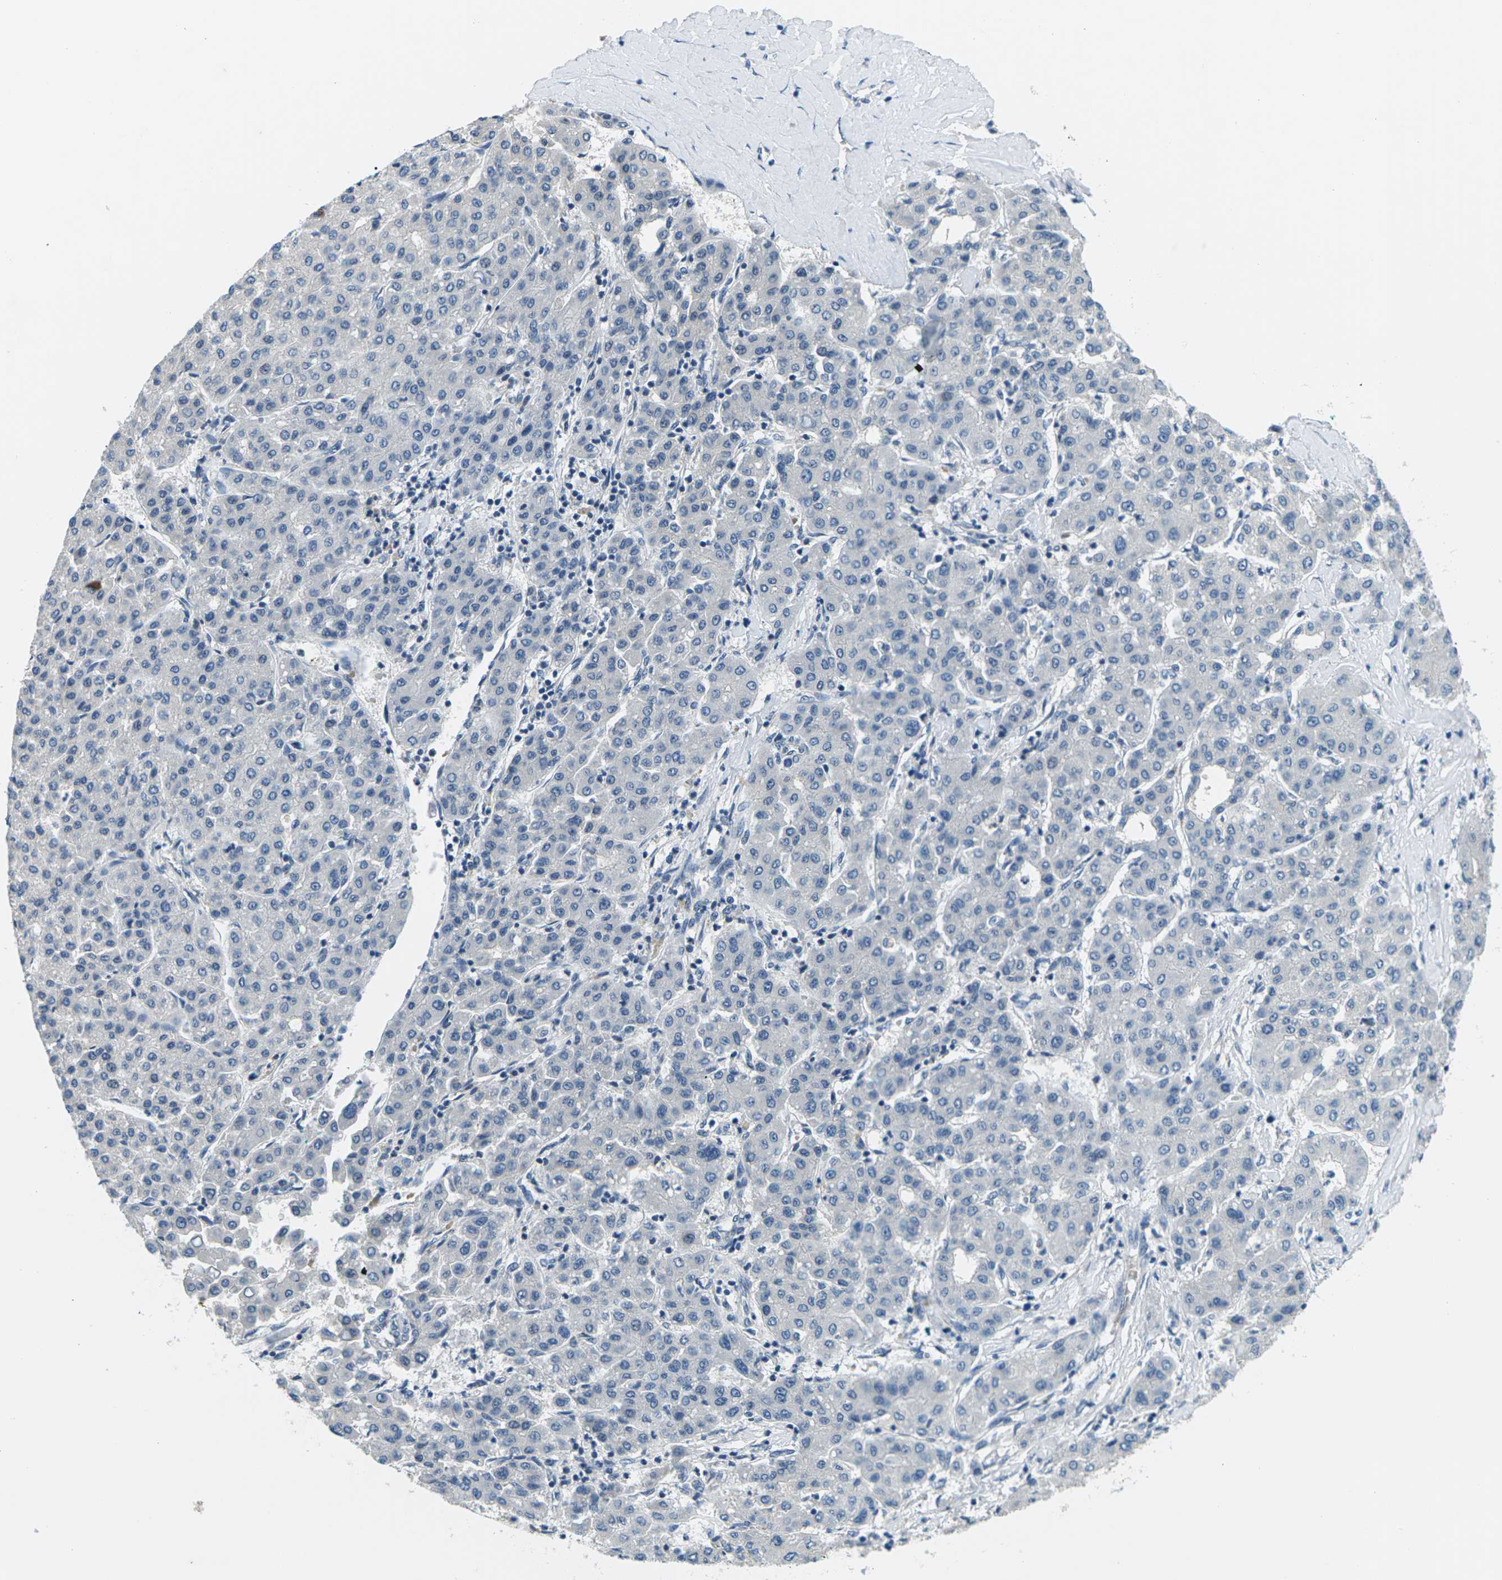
{"staining": {"intensity": "negative", "quantity": "none", "location": "none"}, "tissue": "liver cancer", "cell_type": "Tumor cells", "image_type": "cancer", "snomed": [{"axis": "morphology", "description": "Carcinoma, Hepatocellular, NOS"}, {"axis": "topography", "description": "Liver"}], "caption": "This is an immunohistochemistry (IHC) histopathology image of liver hepatocellular carcinoma. There is no staining in tumor cells.", "gene": "CTNND1", "patient": {"sex": "male", "age": 65}}